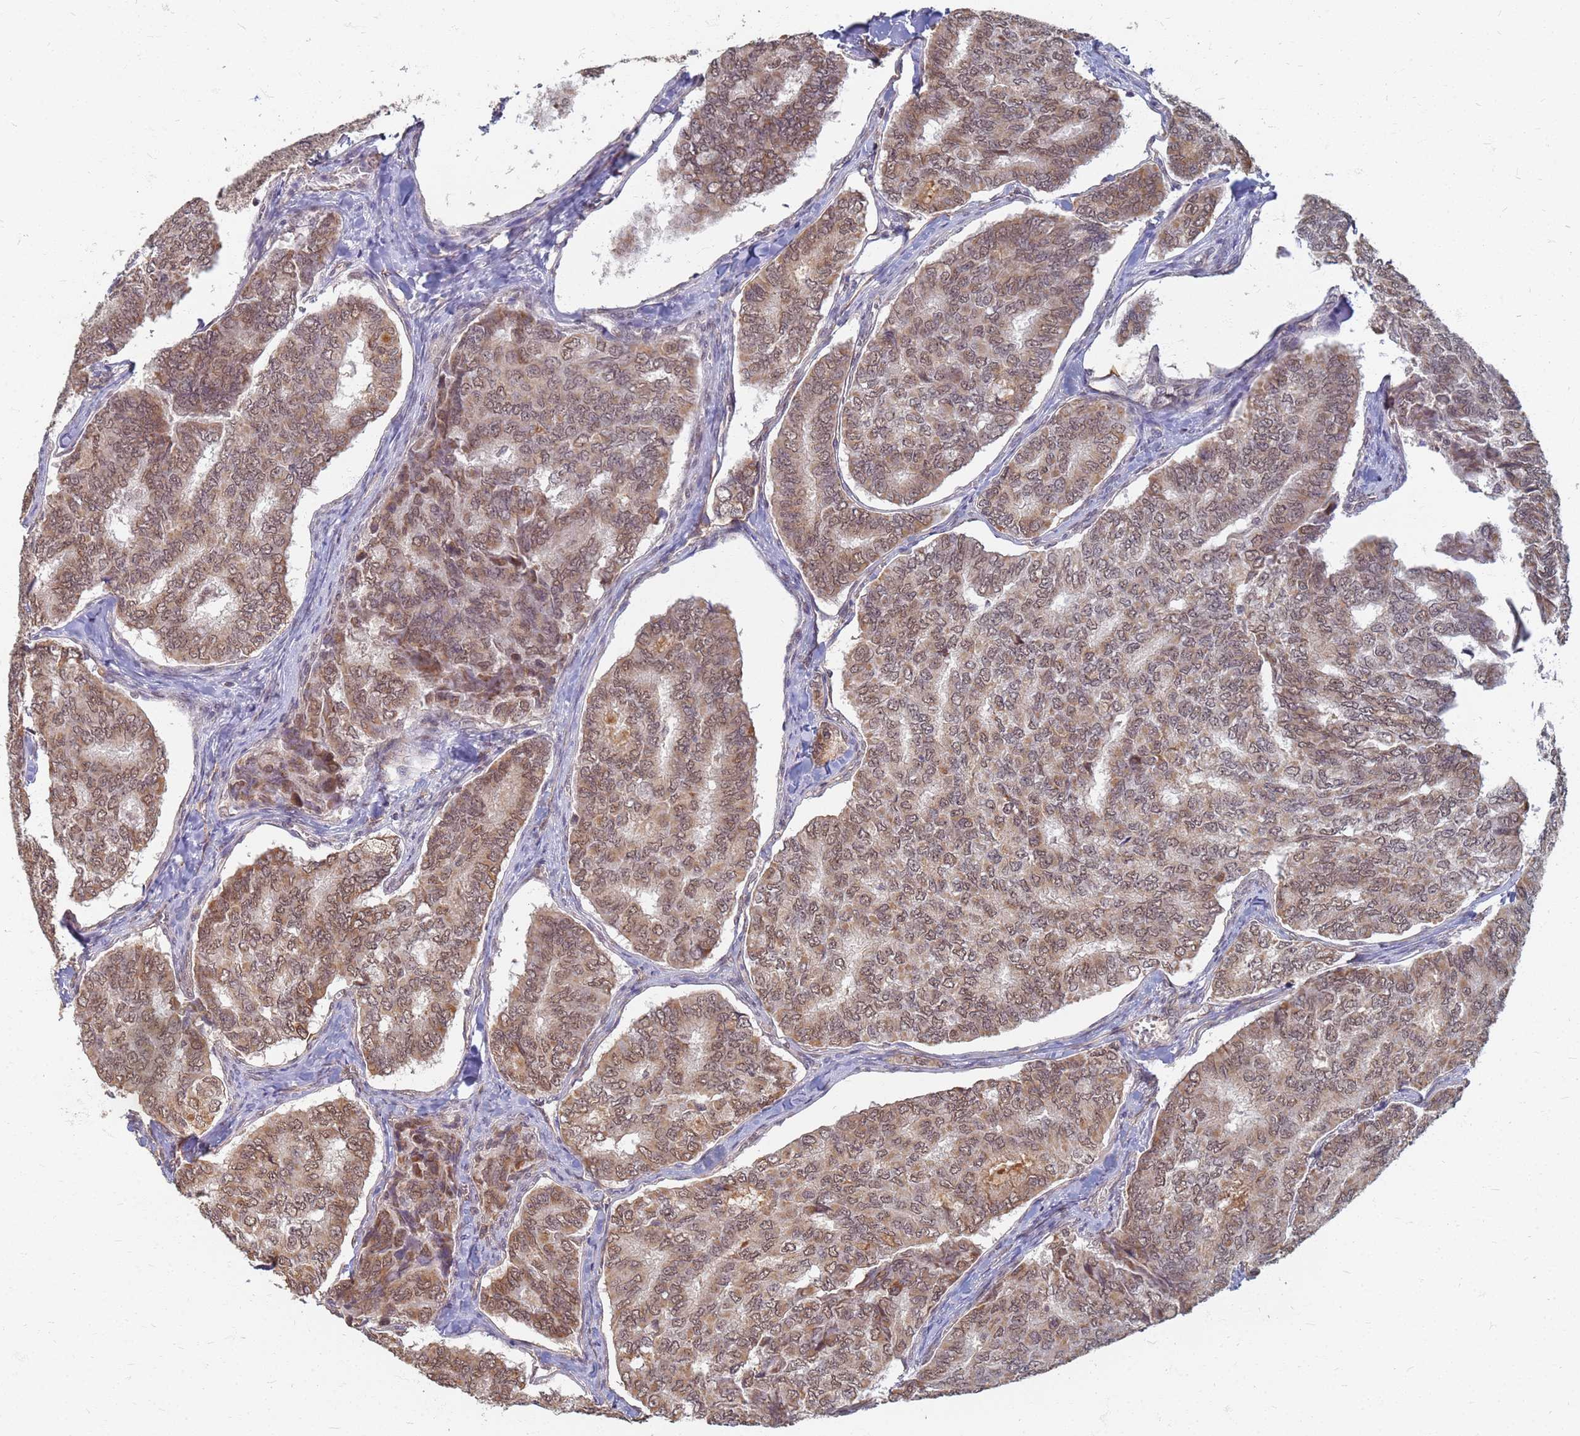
{"staining": {"intensity": "moderate", "quantity": ">75%", "location": "cytoplasmic/membranous,nuclear"}, "tissue": "thyroid cancer", "cell_type": "Tumor cells", "image_type": "cancer", "snomed": [{"axis": "morphology", "description": "Papillary adenocarcinoma, NOS"}, {"axis": "topography", "description": "Thyroid gland"}], "caption": "There is medium levels of moderate cytoplasmic/membranous and nuclear expression in tumor cells of papillary adenocarcinoma (thyroid), as demonstrated by immunohistochemical staining (brown color).", "gene": "ITGB4", "patient": {"sex": "female", "age": 35}}